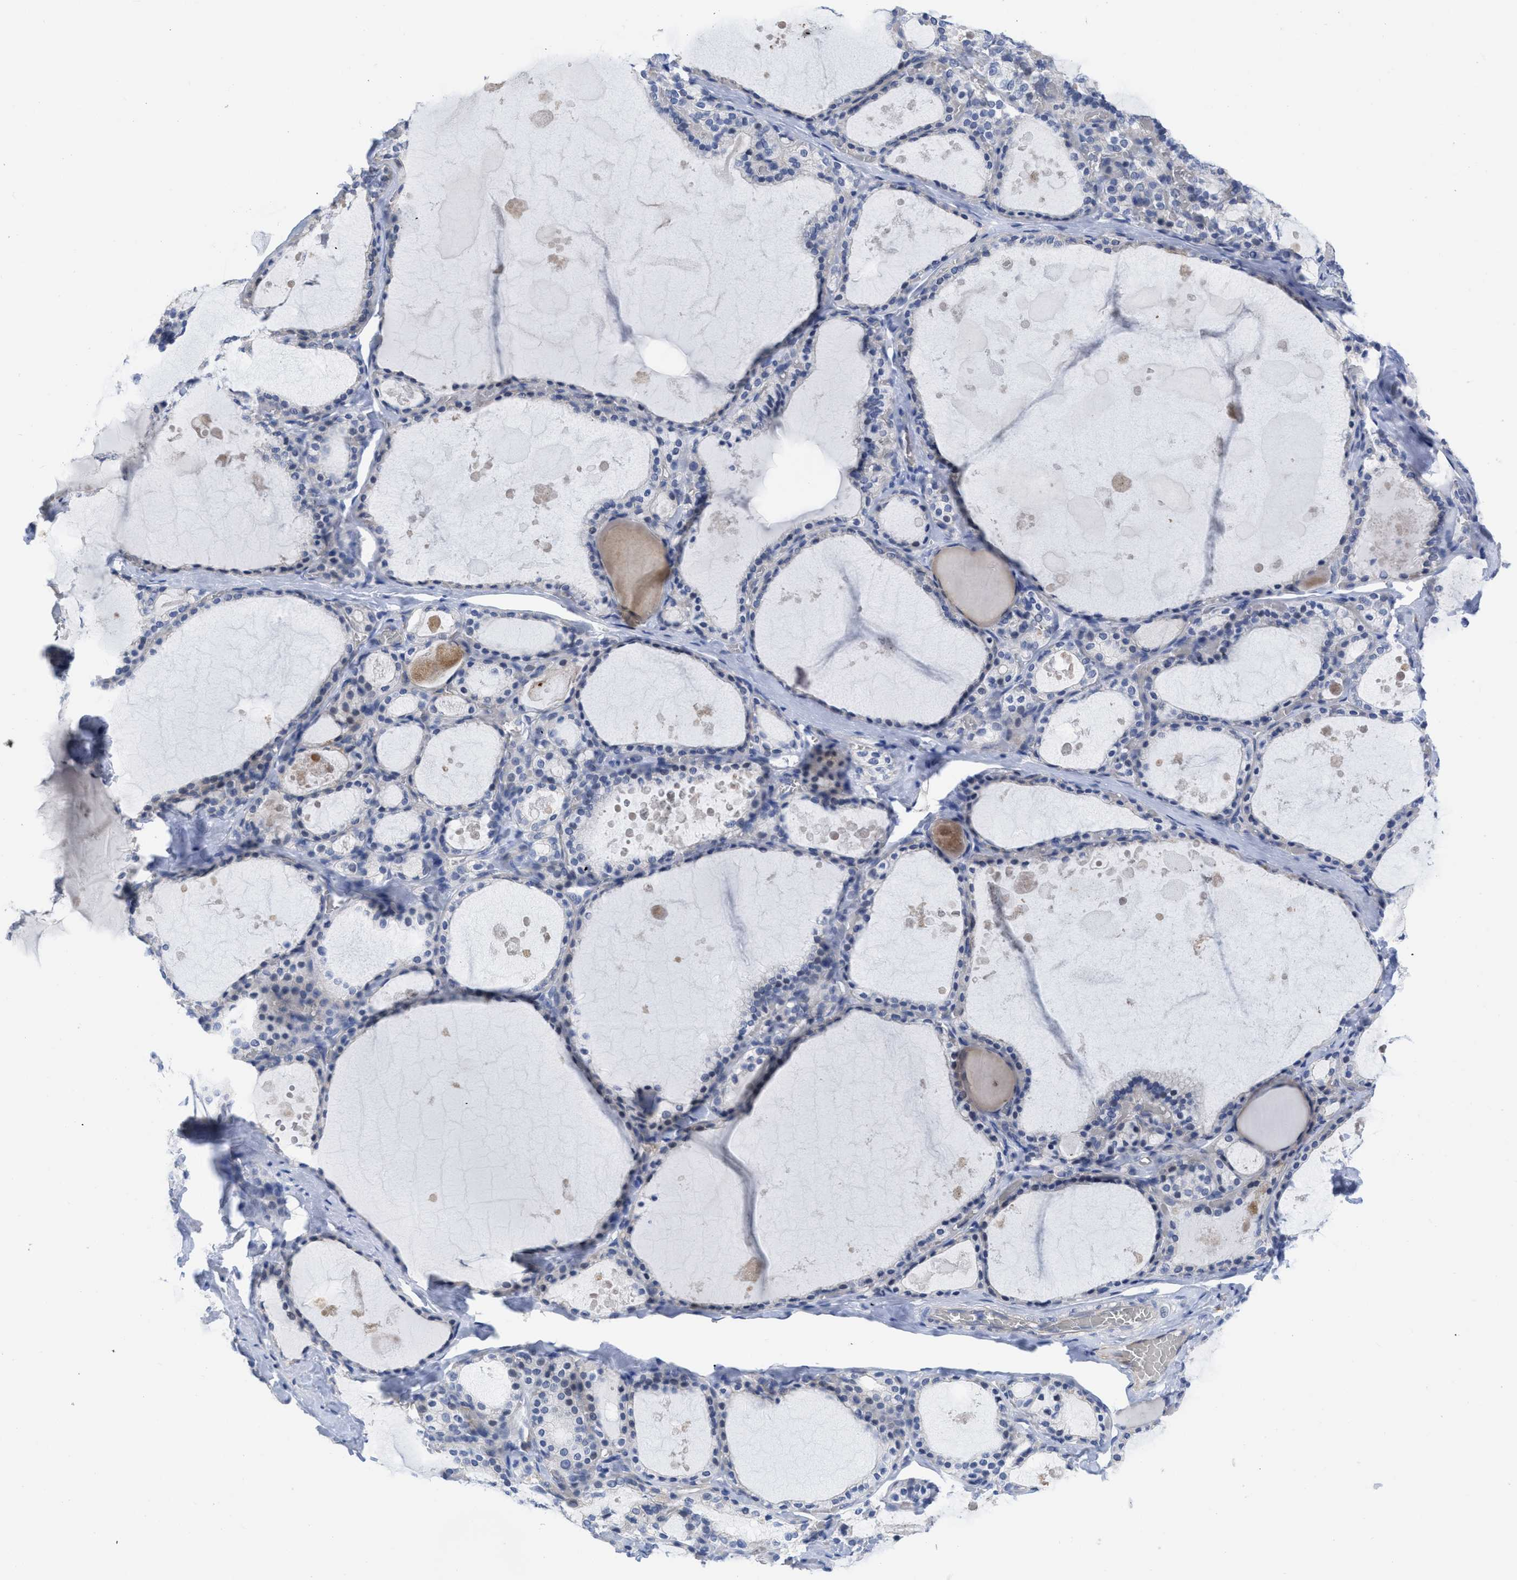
{"staining": {"intensity": "negative", "quantity": "none", "location": "none"}, "tissue": "thyroid gland", "cell_type": "Glandular cells", "image_type": "normal", "snomed": [{"axis": "morphology", "description": "Normal tissue, NOS"}, {"axis": "topography", "description": "Thyroid gland"}], "caption": "An immunohistochemistry histopathology image of unremarkable thyroid gland is shown. There is no staining in glandular cells of thyroid gland. (DAB immunohistochemistry, high magnification).", "gene": "ACKR1", "patient": {"sex": "male", "age": 56}}